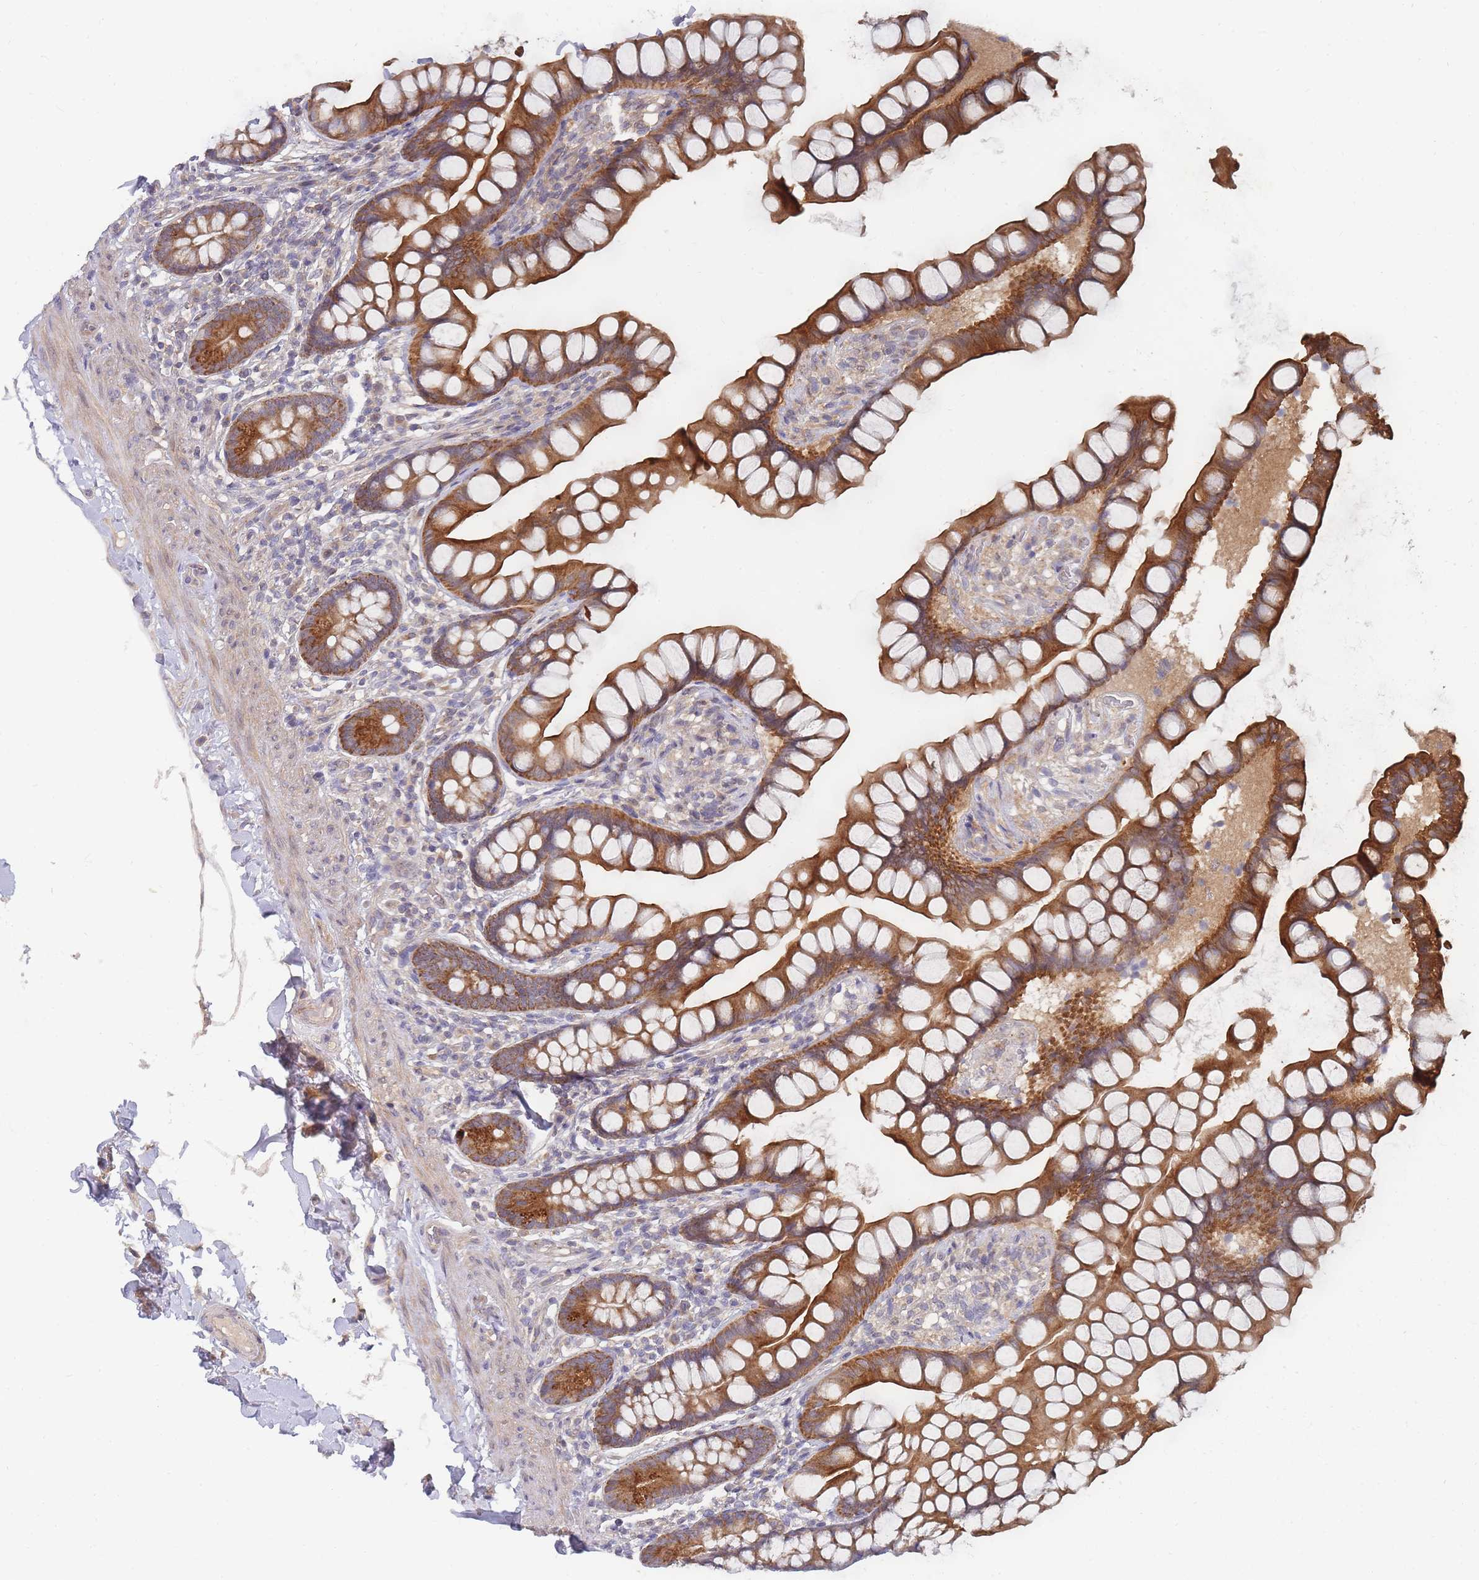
{"staining": {"intensity": "strong", "quantity": ">75%", "location": "cytoplasmic/membranous"}, "tissue": "small intestine", "cell_type": "Glandular cells", "image_type": "normal", "snomed": [{"axis": "morphology", "description": "Normal tissue, NOS"}, {"axis": "topography", "description": "Small intestine"}], "caption": "Strong cytoplasmic/membranous expression for a protein is appreciated in about >75% of glandular cells of unremarkable small intestine using immunohistochemistry.", "gene": "SLC35F5", "patient": {"sex": "male", "age": 70}}